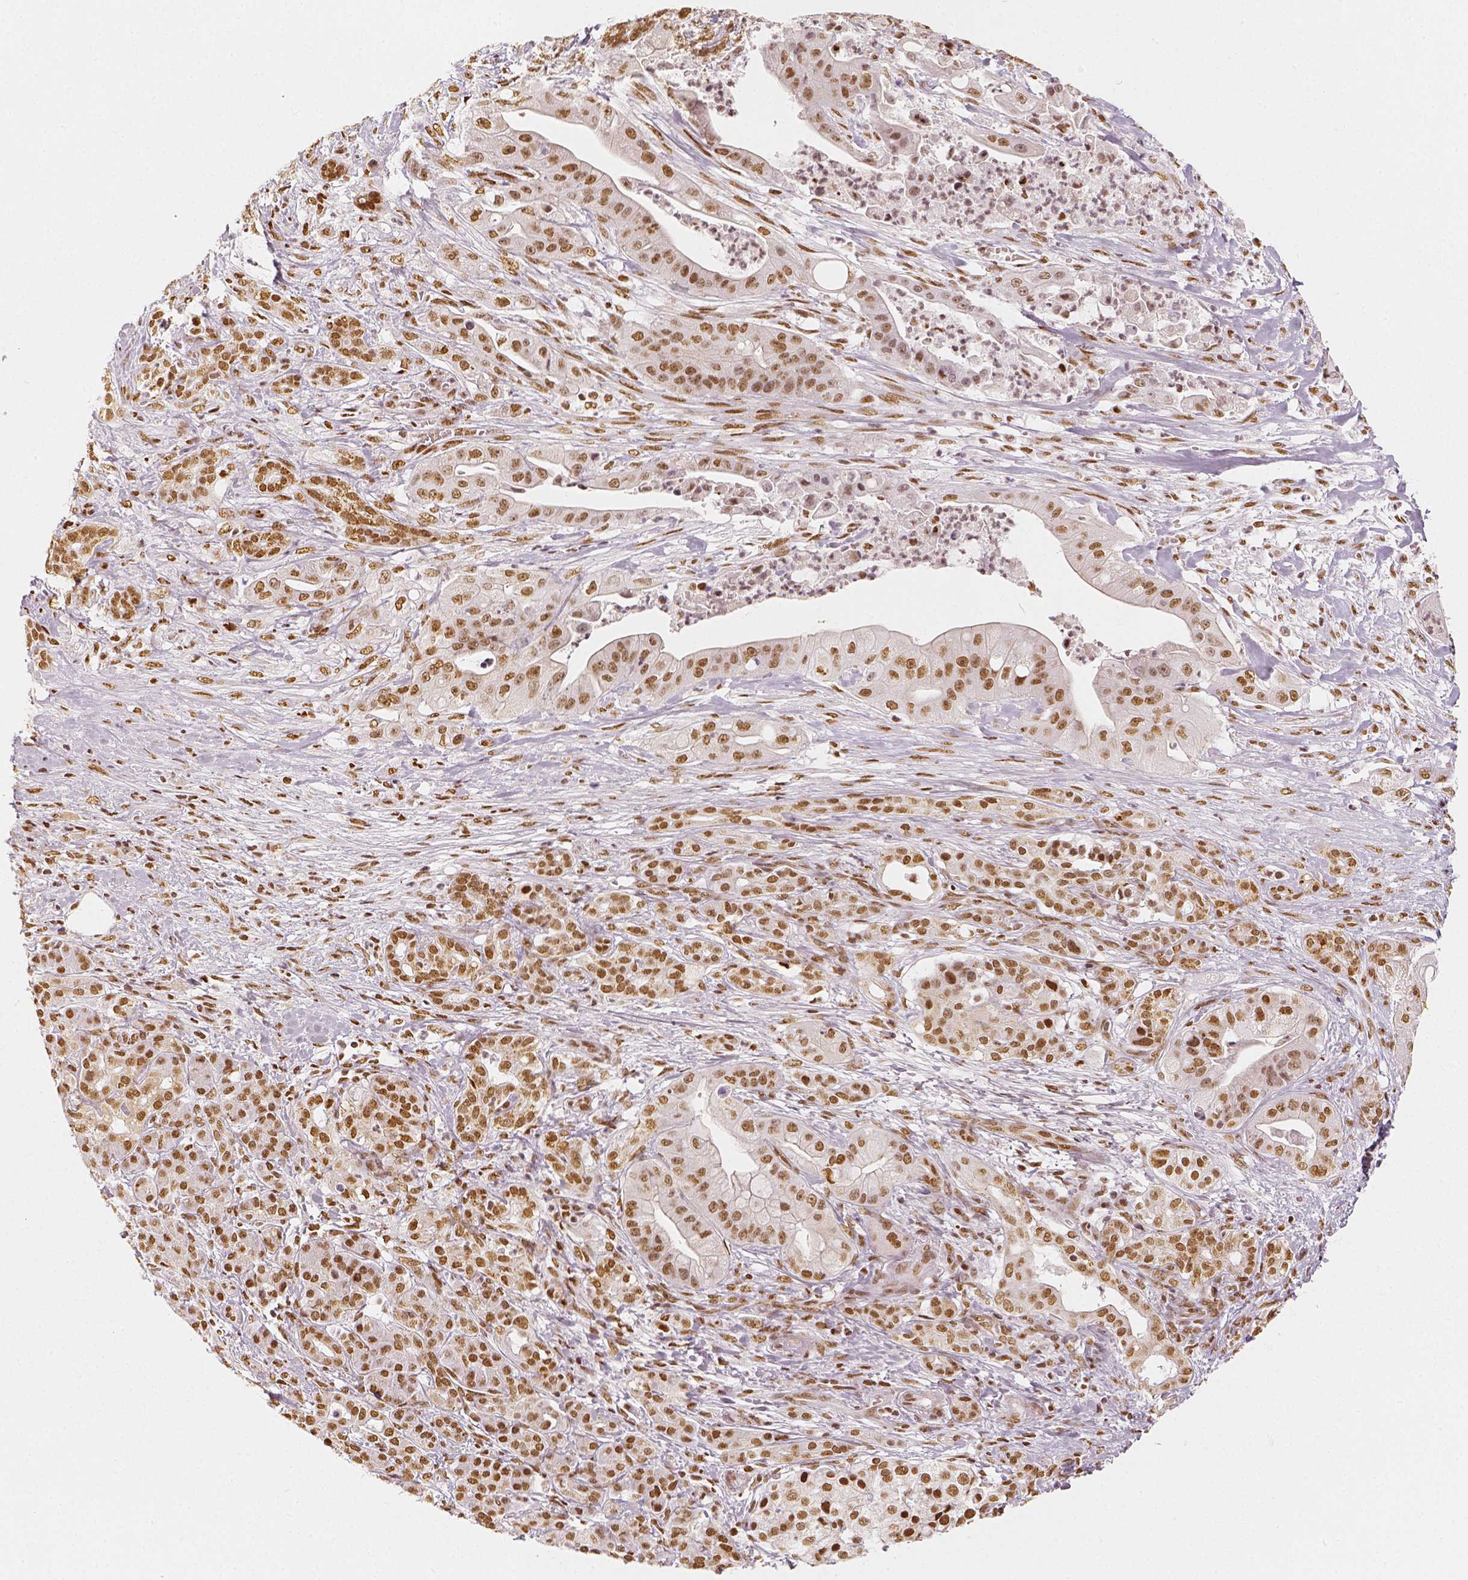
{"staining": {"intensity": "moderate", "quantity": ">75%", "location": "nuclear"}, "tissue": "pancreatic cancer", "cell_type": "Tumor cells", "image_type": "cancer", "snomed": [{"axis": "morphology", "description": "Normal tissue, NOS"}, {"axis": "morphology", "description": "Inflammation, NOS"}, {"axis": "morphology", "description": "Adenocarcinoma, NOS"}, {"axis": "topography", "description": "Pancreas"}], "caption": "About >75% of tumor cells in pancreatic adenocarcinoma show moderate nuclear protein staining as visualized by brown immunohistochemical staining.", "gene": "KDM5B", "patient": {"sex": "male", "age": 57}}